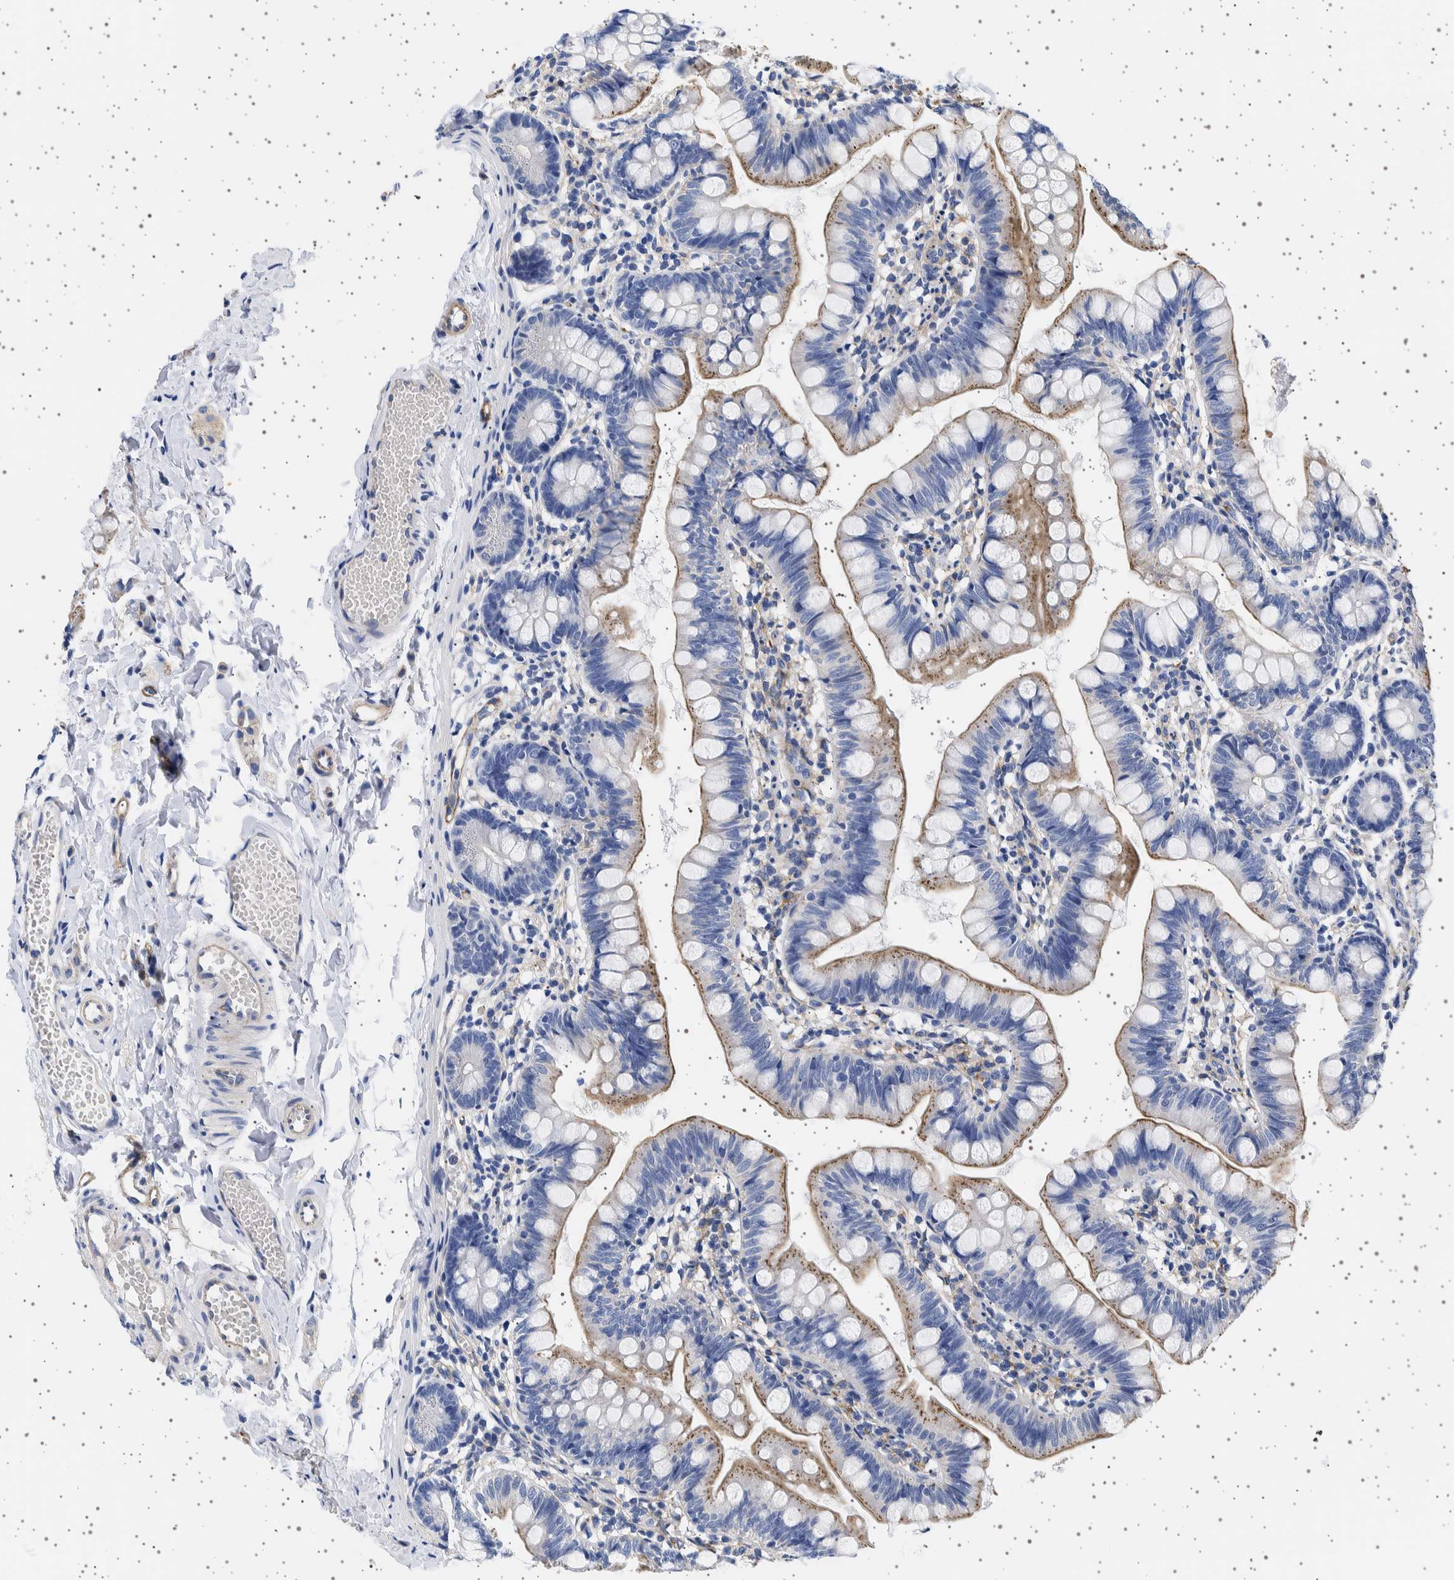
{"staining": {"intensity": "moderate", "quantity": "<25%", "location": "cytoplasmic/membranous"}, "tissue": "small intestine", "cell_type": "Glandular cells", "image_type": "normal", "snomed": [{"axis": "morphology", "description": "Normal tissue, NOS"}, {"axis": "topography", "description": "Small intestine"}], "caption": "Moderate cytoplasmic/membranous protein expression is seen in about <25% of glandular cells in small intestine. (Brightfield microscopy of DAB IHC at high magnification).", "gene": "SEPTIN4", "patient": {"sex": "male", "age": 7}}